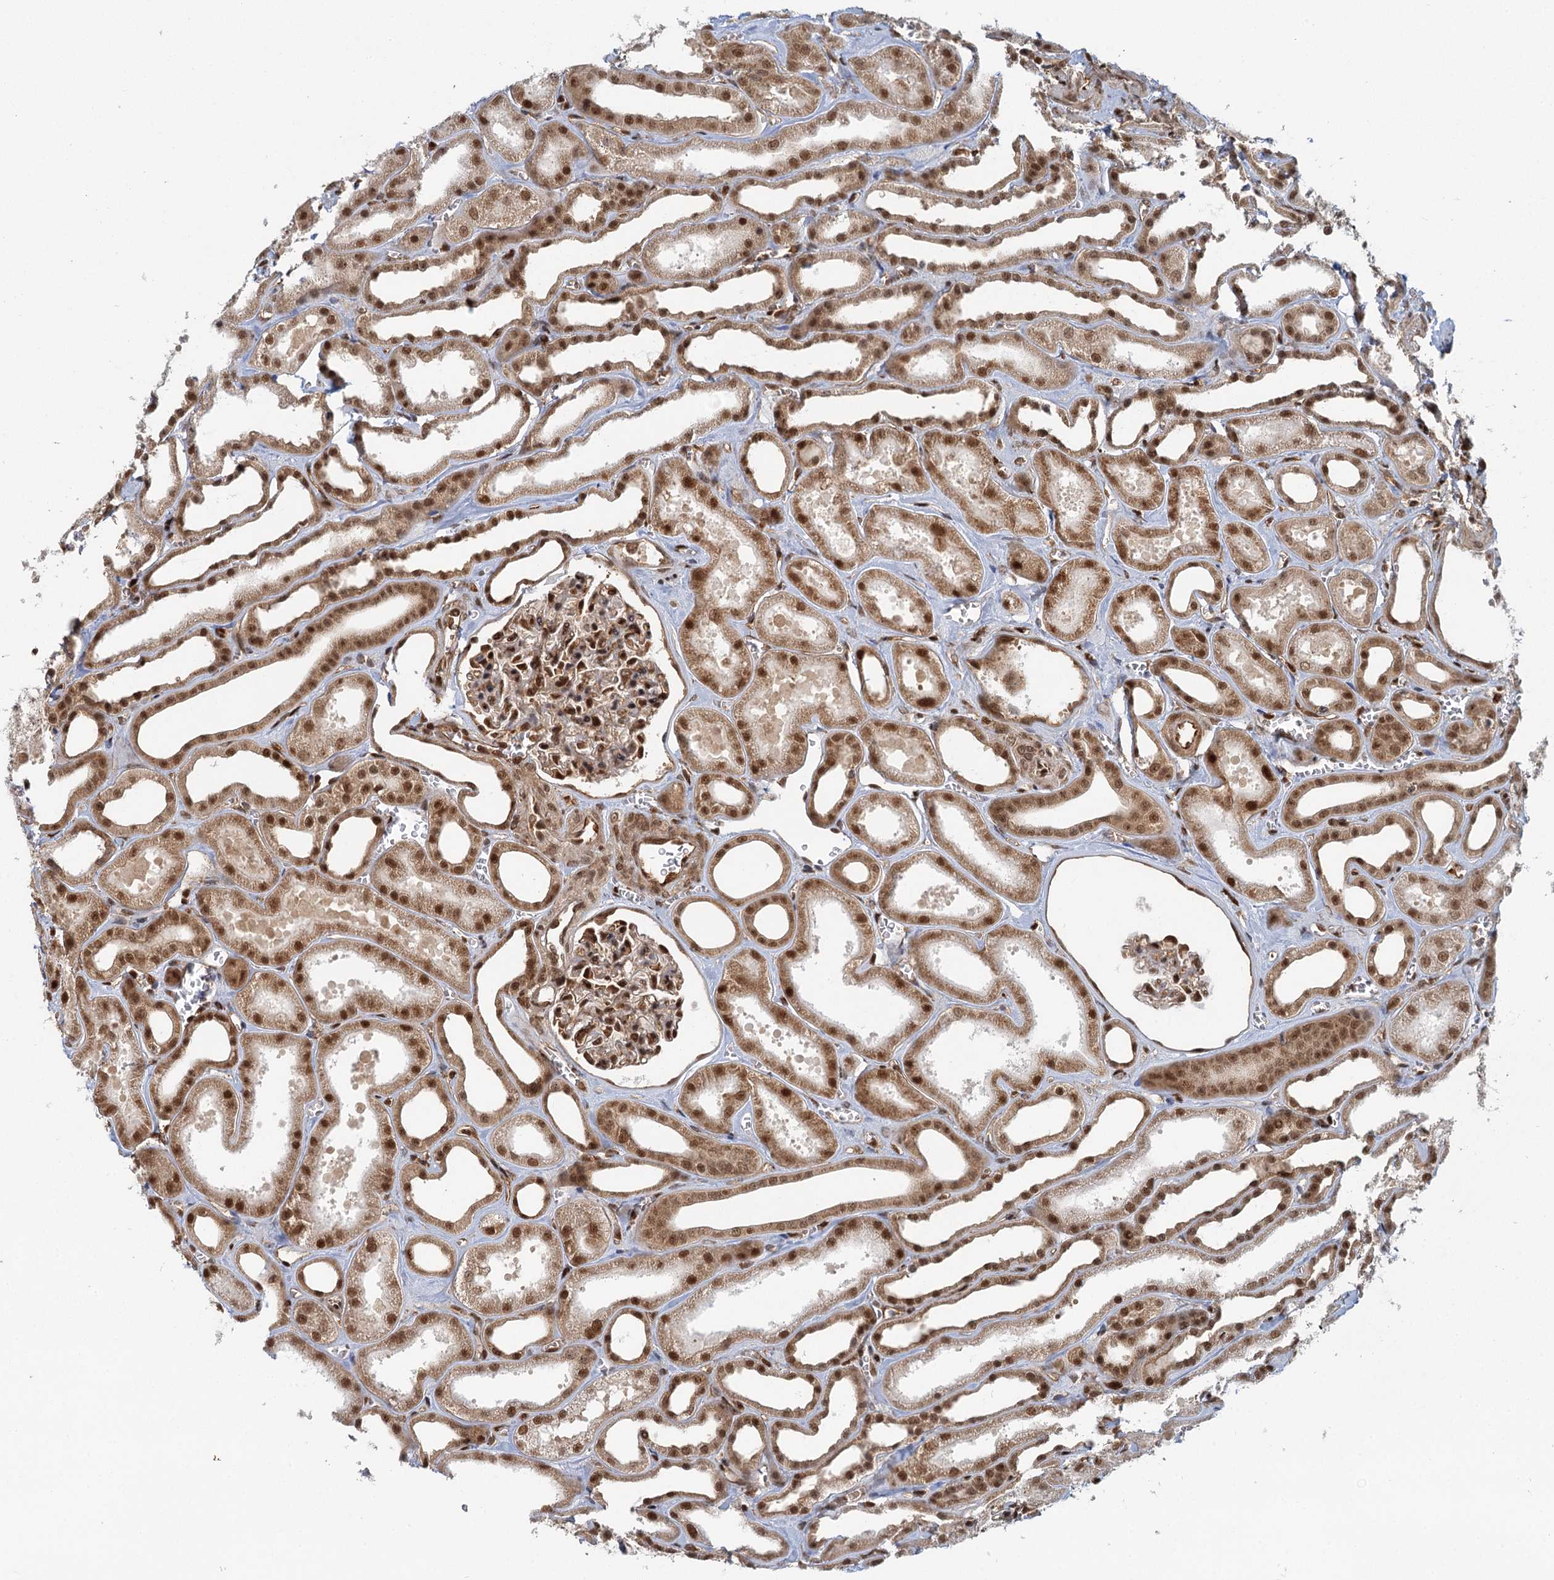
{"staining": {"intensity": "strong", "quantity": ">75%", "location": "nuclear"}, "tissue": "kidney", "cell_type": "Cells in glomeruli", "image_type": "normal", "snomed": [{"axis": "morphology", "description": "Normal tissue, NOS"}, {"axis": "morphology", "description": "Adenocarcinoma, NOS"}, {"axis": "topography", "description": "Kidney"}], "caption": "IHC (DAB (3,3'-diaminobenzidine)) staining of normal human kidney demonstrates strong nuclear protein expression in about >75% of cells in glomeruli. The staining was performed using DAB to visualize the protein expression in brown, while the nuclei were stained in blue with hematoxylin (Magnification: 20x).", "gene": "GPATCH11", "patient": {"sex": "female", "age": 68}}